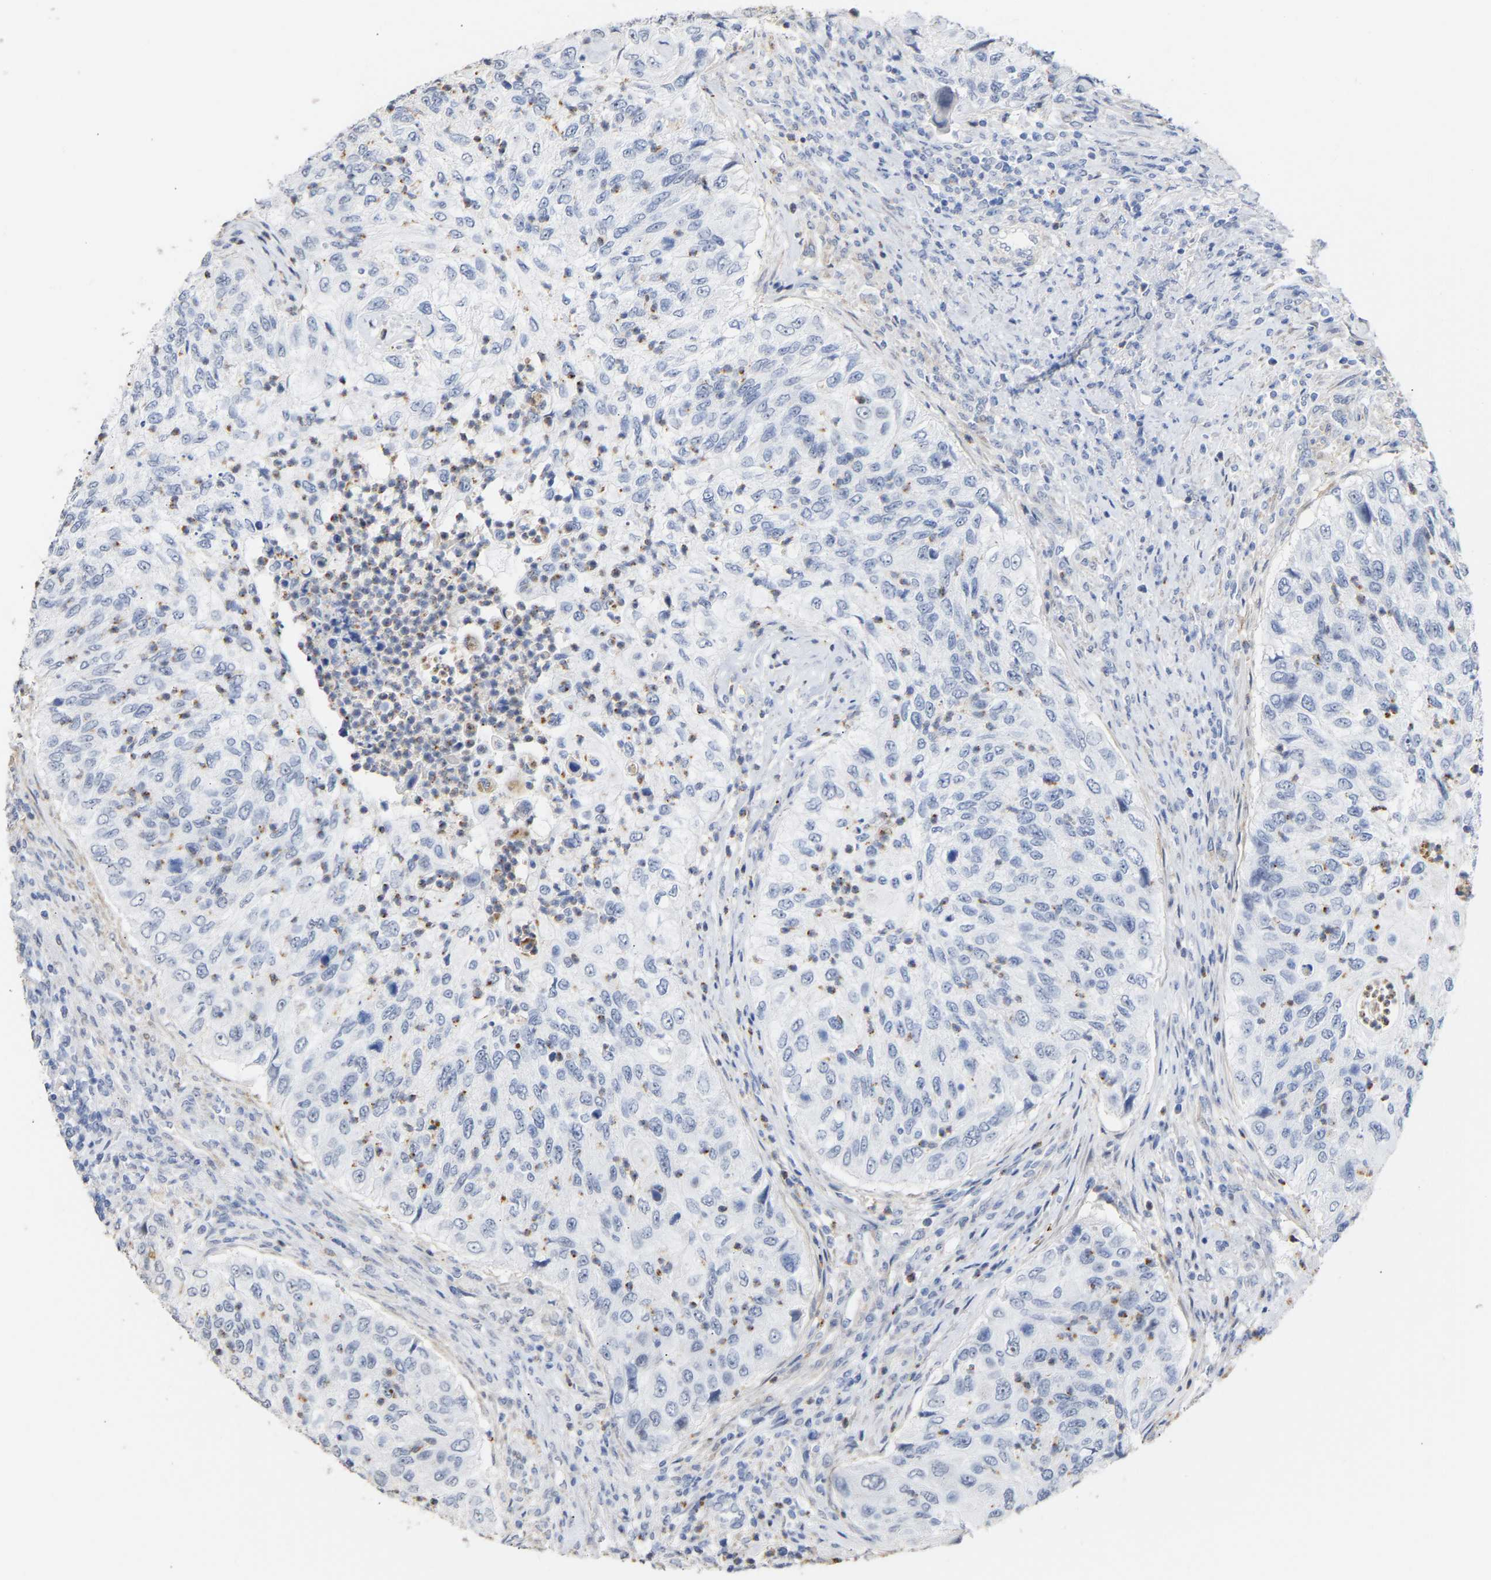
{"staining": {"intensity": "negative", "quantity": "none", "location": "none"}, "tissue": "urothelial cancer", "cell_type": "Tumor cells", "image_type": "cancer", "snomed": [{"axis": "morphology", "description": "Urothelial carcinoma, High grade"}, {"axis": "topography", "description": "Urinary bladder"}], "caption": "Immunohistochemistry photomicrograph of neoplastic tissue: high-grade urothelial carcinoma stained with DAB (3,3'-diaminobenzidine) exhibits no significant protein staining in tumor cells.", "gene": "AMPH", "patient": {"sex": "female", "age": 60}}